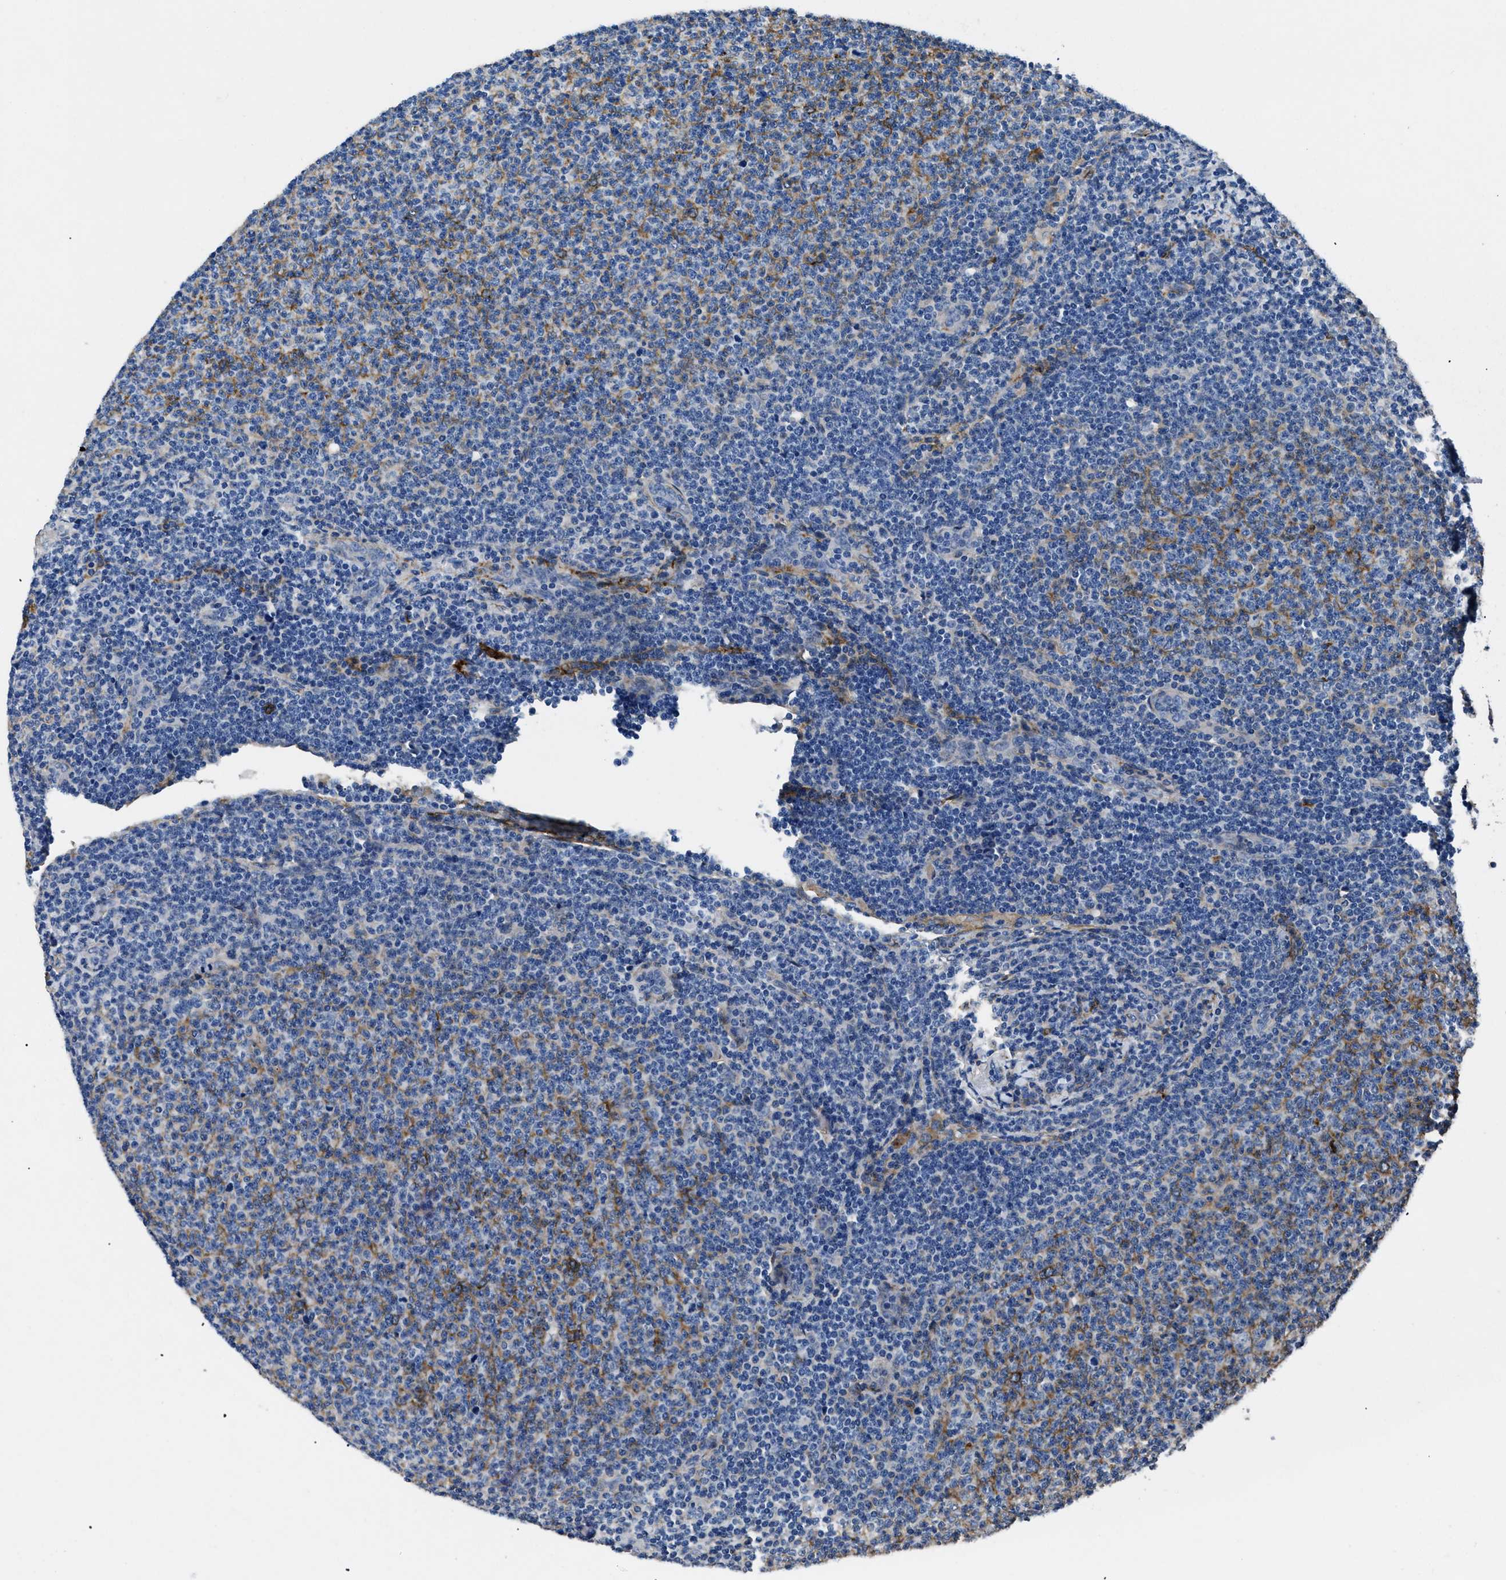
{"staining": {"intensity": "negative", "quantity": "none", "location": "none"}, "tissue": "lymphoma", "cell_type": "Tumor cells", "image_type": "cancer", "snomed": [{"axis": "morphology", "description": "Malignant lymphoma, non-Hodgkin's type, Low grade"}, {"axis": "topography", "description": "Lymph node"}], "caption": "Immunohistochemistry histopathology image of neoplastic tissue: human low-grade malignant lymphoma, non-Hodgkin's type stained with DAB displays no significant protein staining in tumor cells. (Stains: DAB immunohistochemistry with hematoxylin counter stain, Microscopy: brightfield microscopy at high magnification).", "gene": "CD276", "patient": {"sex": "male", "age": 66}}